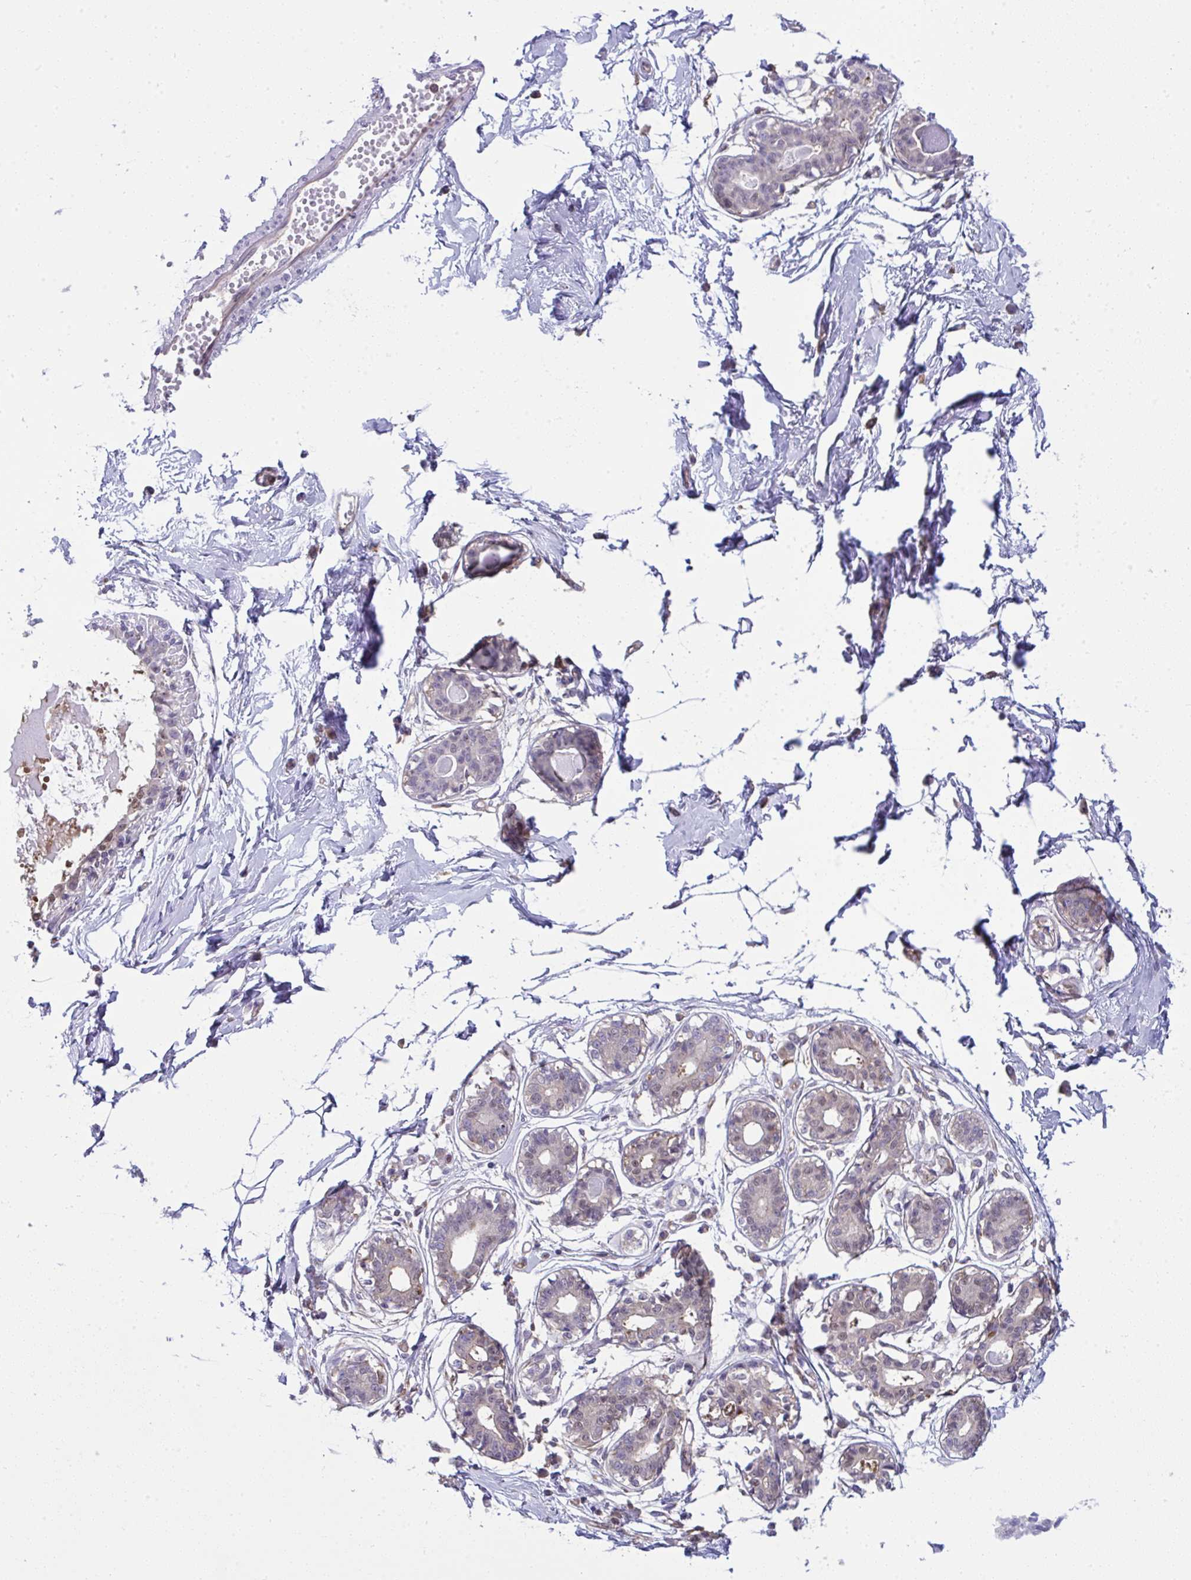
{"staining": {"intensity": "negative", "quantity": "none", "location": "none"}, "tissue": "breast", "cell_type": "Adipocytes", "image_type": "normal", "snomed": [{"axis": "morphology", "description": "Normal tissue, NOS"}, {"axis": "topography", "description": "Breast"}], "caption": "This is an immunohistochemistry image of normal breast. There is no expression in adipocytes.", "gene": "ALDH16A1", "patient": {"sex": "female", "age": 45}}